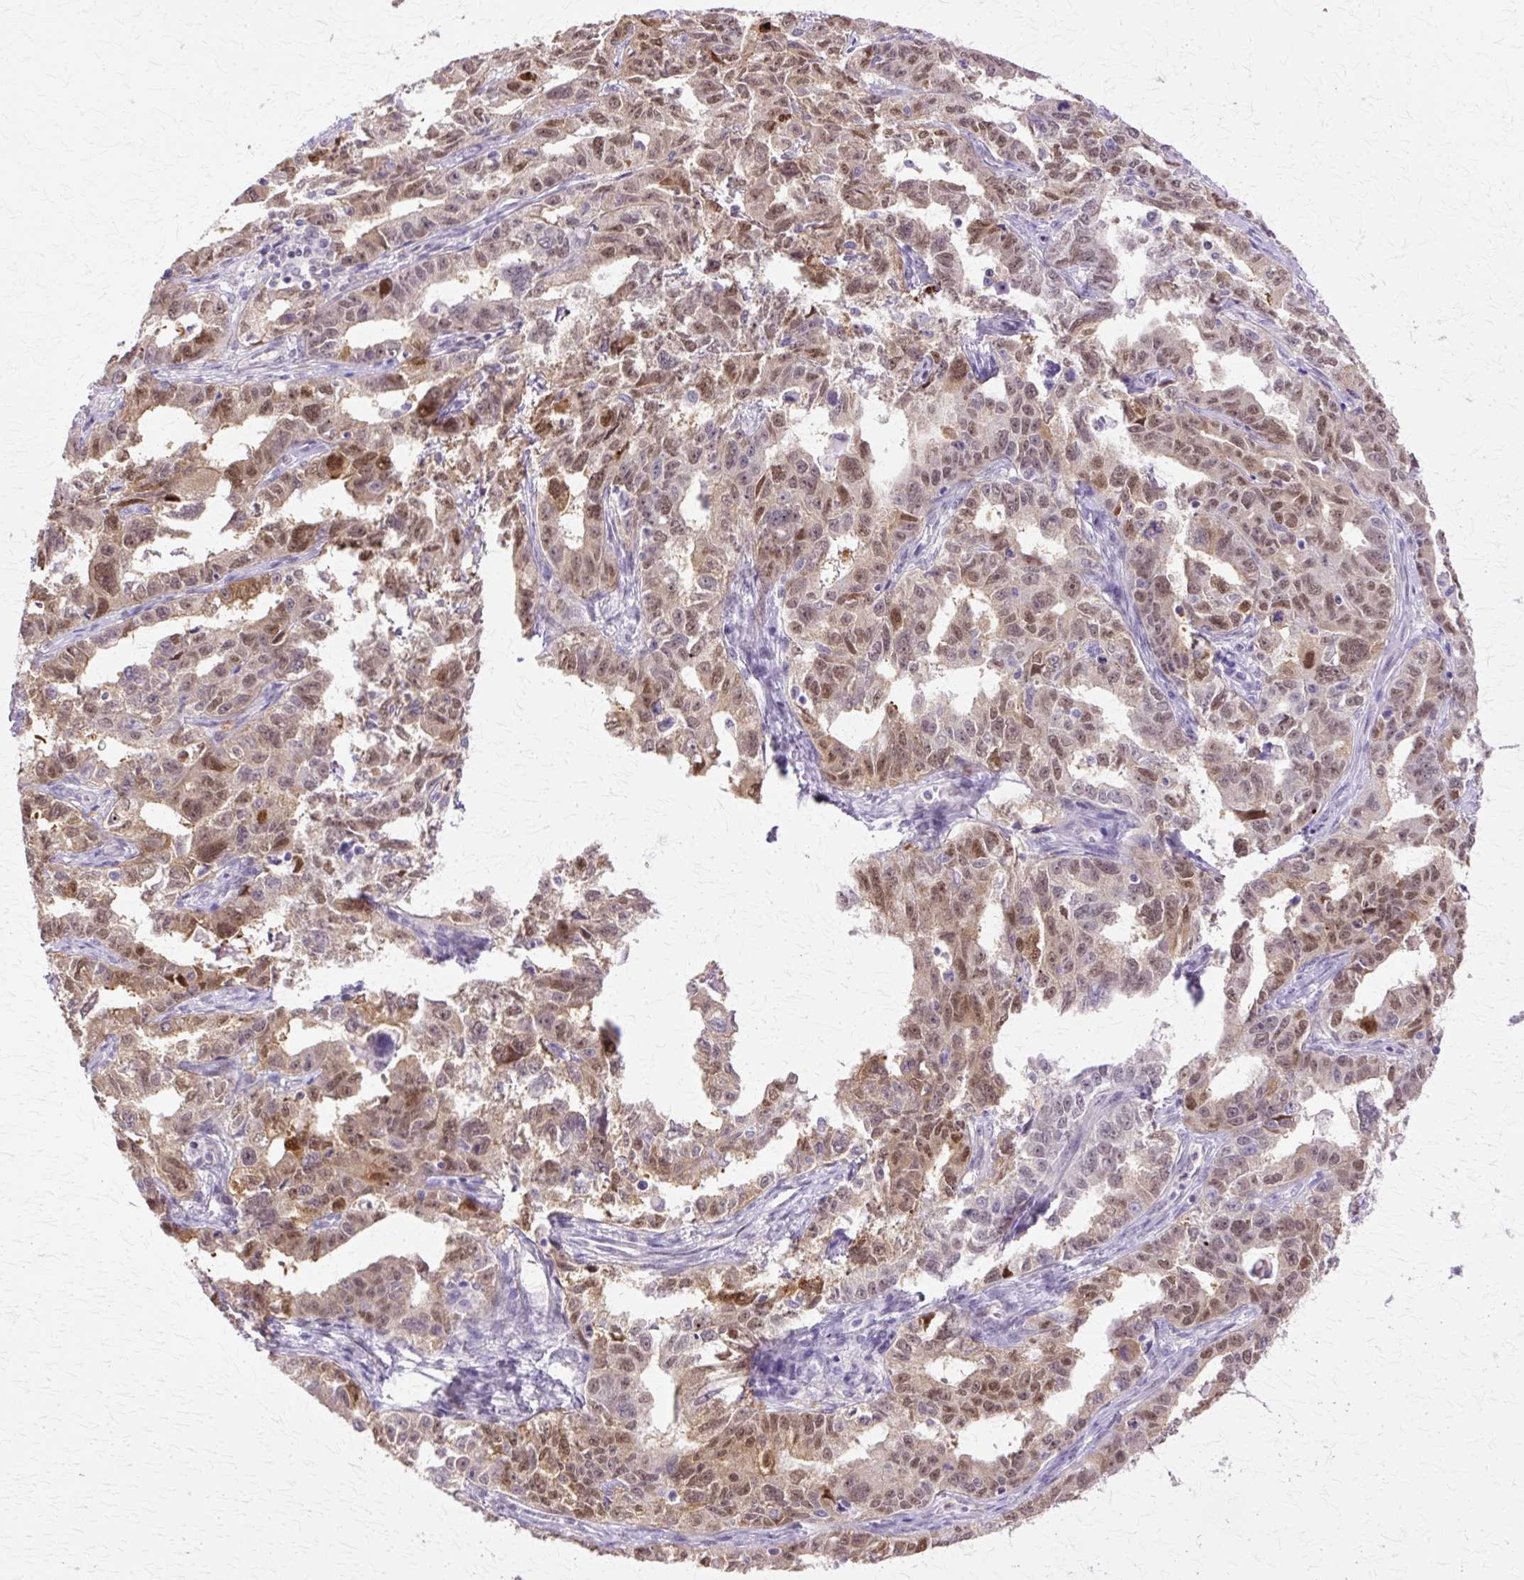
{"staining": {"intensity": "moderate", "quantity": ">75%", "location": "nuclear"}, "tissue": "ovarian cancer", "cell_type": "Tumor cells", "image_type": "cancer", "snomed": [{"axis": "morphology", "description": "Adenocarcinoma, NOS"}, {"axis": "morphology", "description": "Carcinoma, endometroid"}, {"axis": "topography", "description": "Ovary"}], "caption": "Endometroid carcinoma (ovarian) stained with a protein marker reveals moderate staining in tumor cells.", "gene": "HSPA8", "patient": {"sex": "female", "age": 72}}